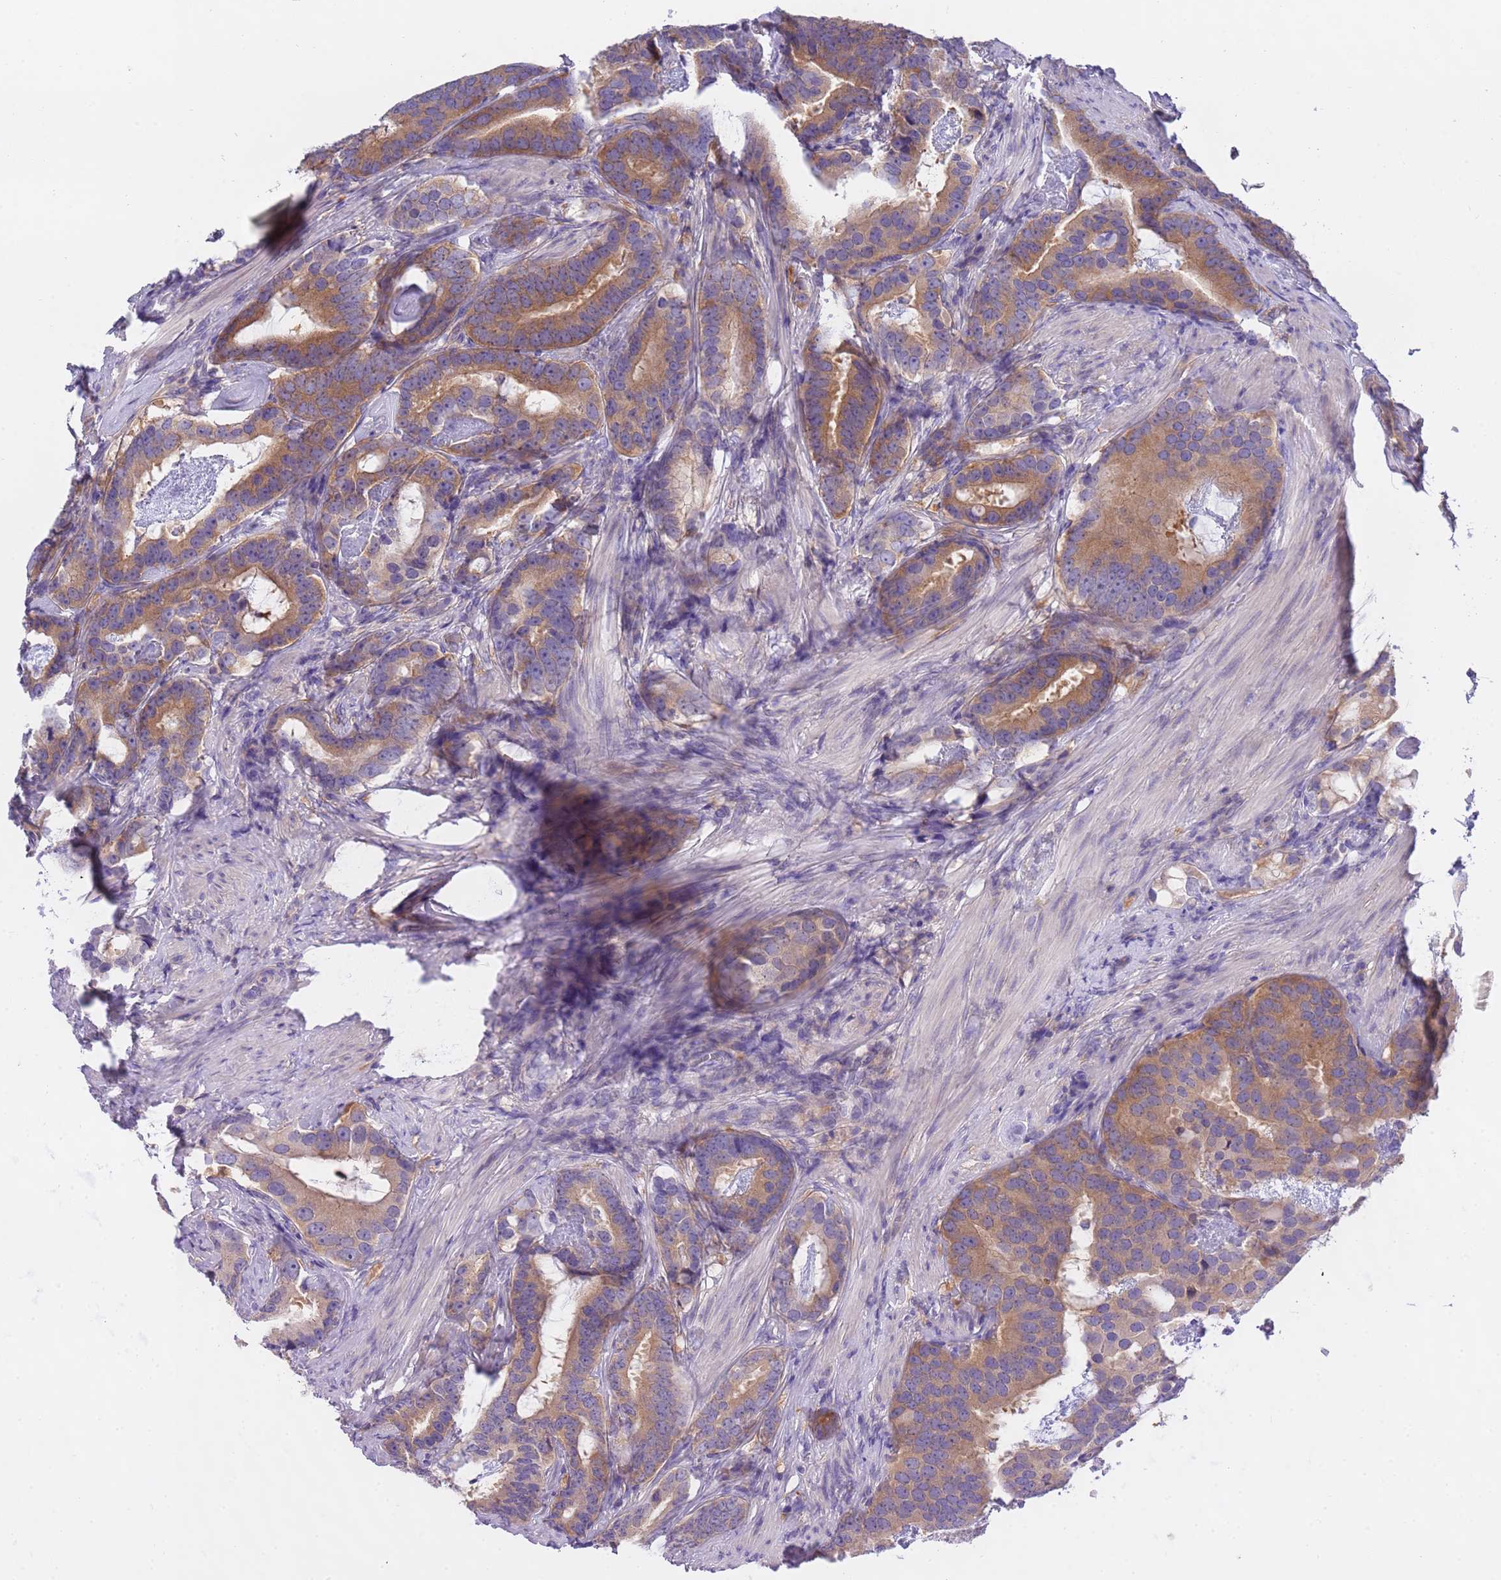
{"staining": {"intensity": "moderate", "quantity": ">75%", "location": "cytoplasmic/membranous"}, "tissue": "prostate cancer", "cell_type": "Tumor cells", "image_type": "cancer", "snomed": [{"axis": "morphology", "description": "Adenocarcinoma, Low grade"}, {"axis": "topography", "description": "Prostate"}], "caption": "Tumor cells show medium levels of moderate cytoplasmic/membranous staining in about >75% of cells in human prostate cancer (adenocarcinoma (low-grade)).", "gene": "STIP1", "patient": {"sex": "male", "age": 71}}